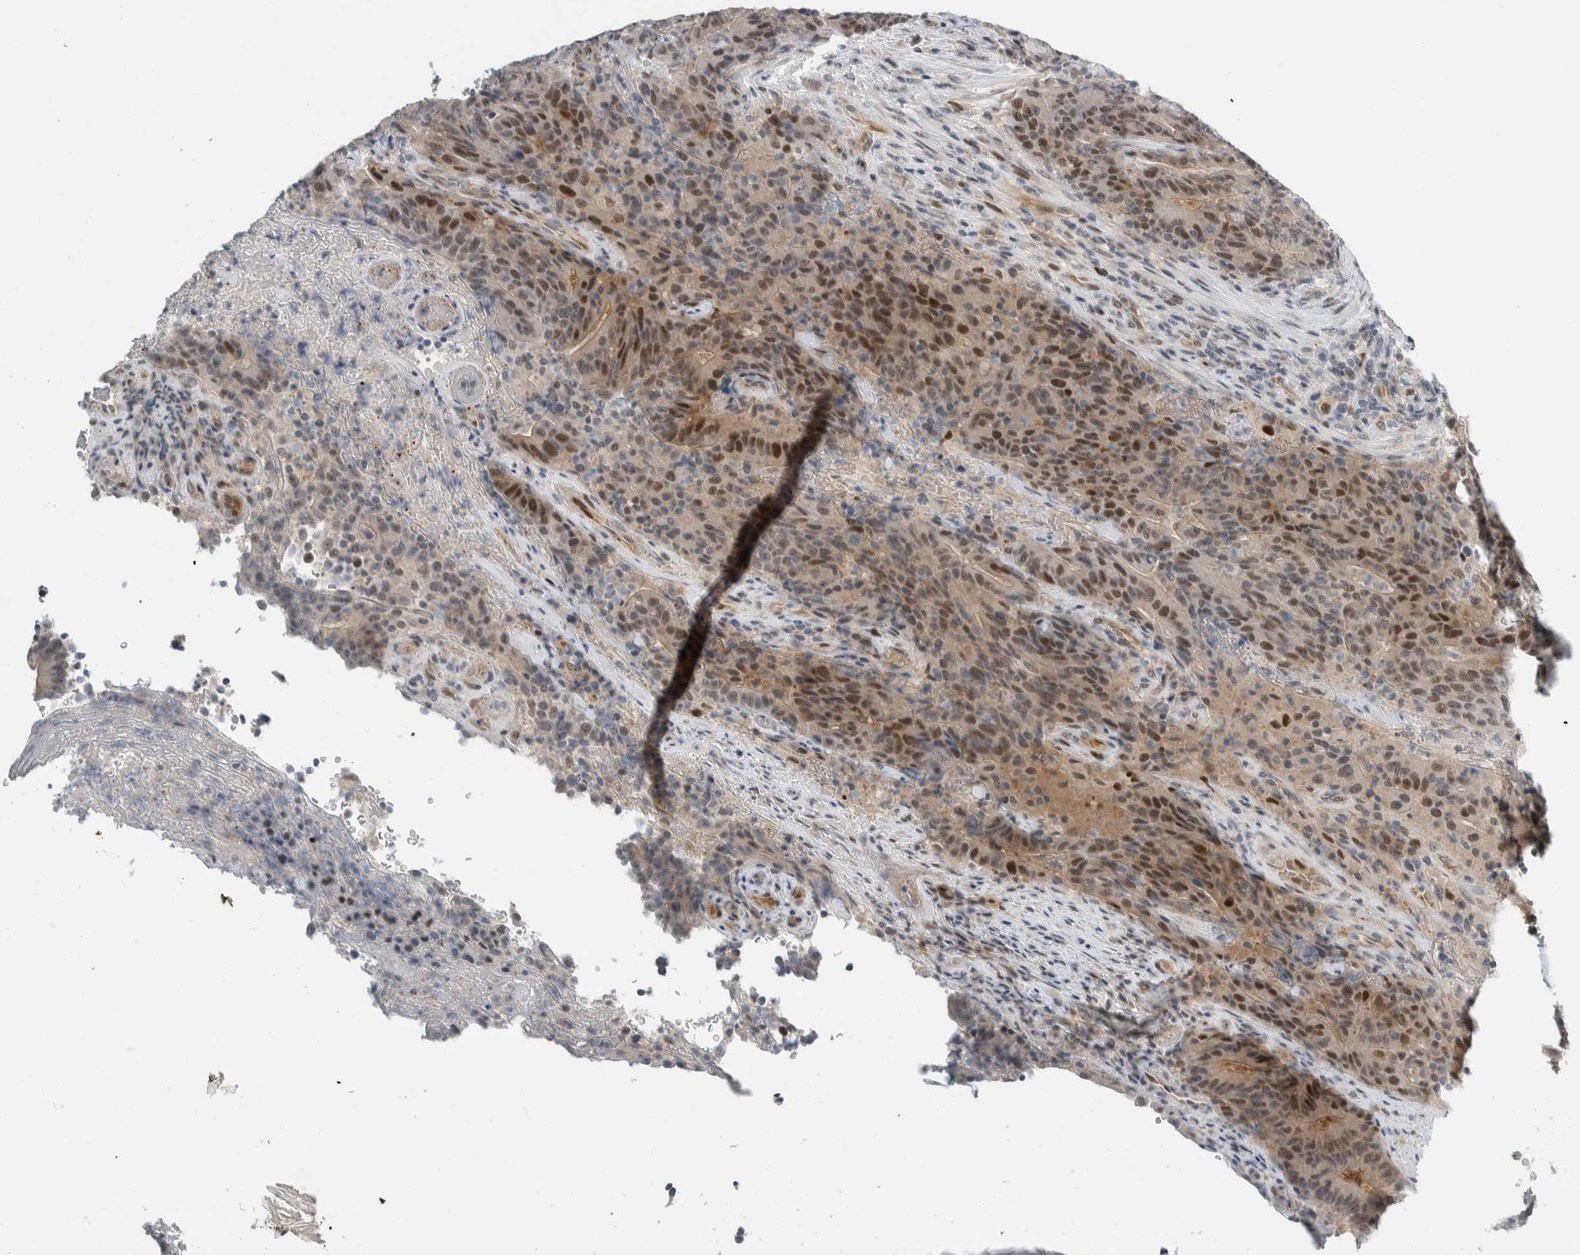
{"staining": {"intensity": "moderate", "quantity": "25%-75%", "location": "cytoplasmic/membranous,nuclear"}, "tissue": "colorectal cancer", "cell_type": "Tumor cells", "image_type": "cancer", "snomed": [{"axis": "morphology", "description": "Normal tissue, NOS"}, {"axis": "morphology", "description": "Adenocarcinoma, NOS"}, {"axis": "topography", "description": "Colon"}], "caption": "Protein staining reveals moderate cytoplasmic/membranous and nuclear staining in approximately 25%-75% of tumor cells in colorectal cancer (adenocarcinoma).", "gene": "NCR3LG1", "patient": {"sex": "female", "age": 75}}